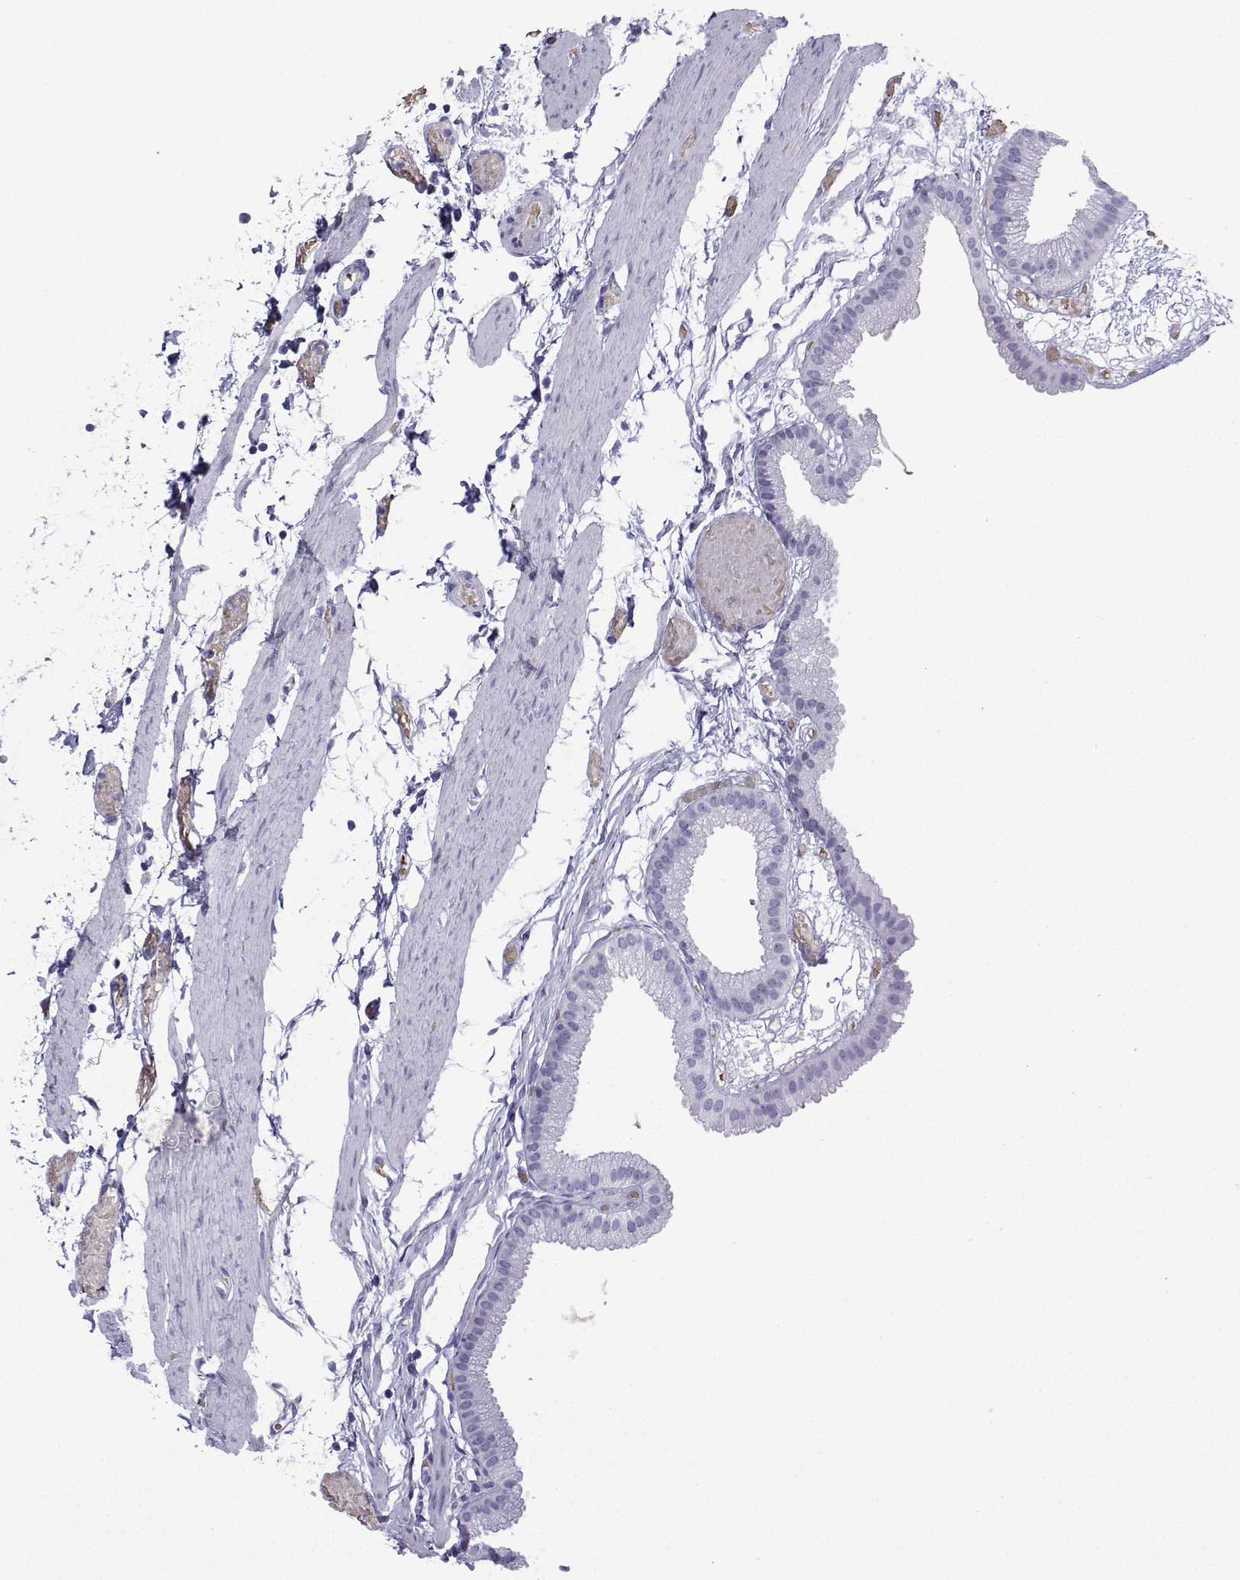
{"staining": {"intensity": "negative", "quantity": "none", "location": "none"}, "tissue": "gallbladder", "cell_type": "Glandular cells", "image_type": "normal", "snomed": [{"axis": "morphology", "description": "Normal tissue, NOS"}, {"axis": "topography", "description": "Gallbladder"}], "caption": "Immunohistochemistry of benign gallbladder exhibits no positivity in glandular cells.", "gene": "TRIM46", "patient": {"sex": "female", "age": 45}}